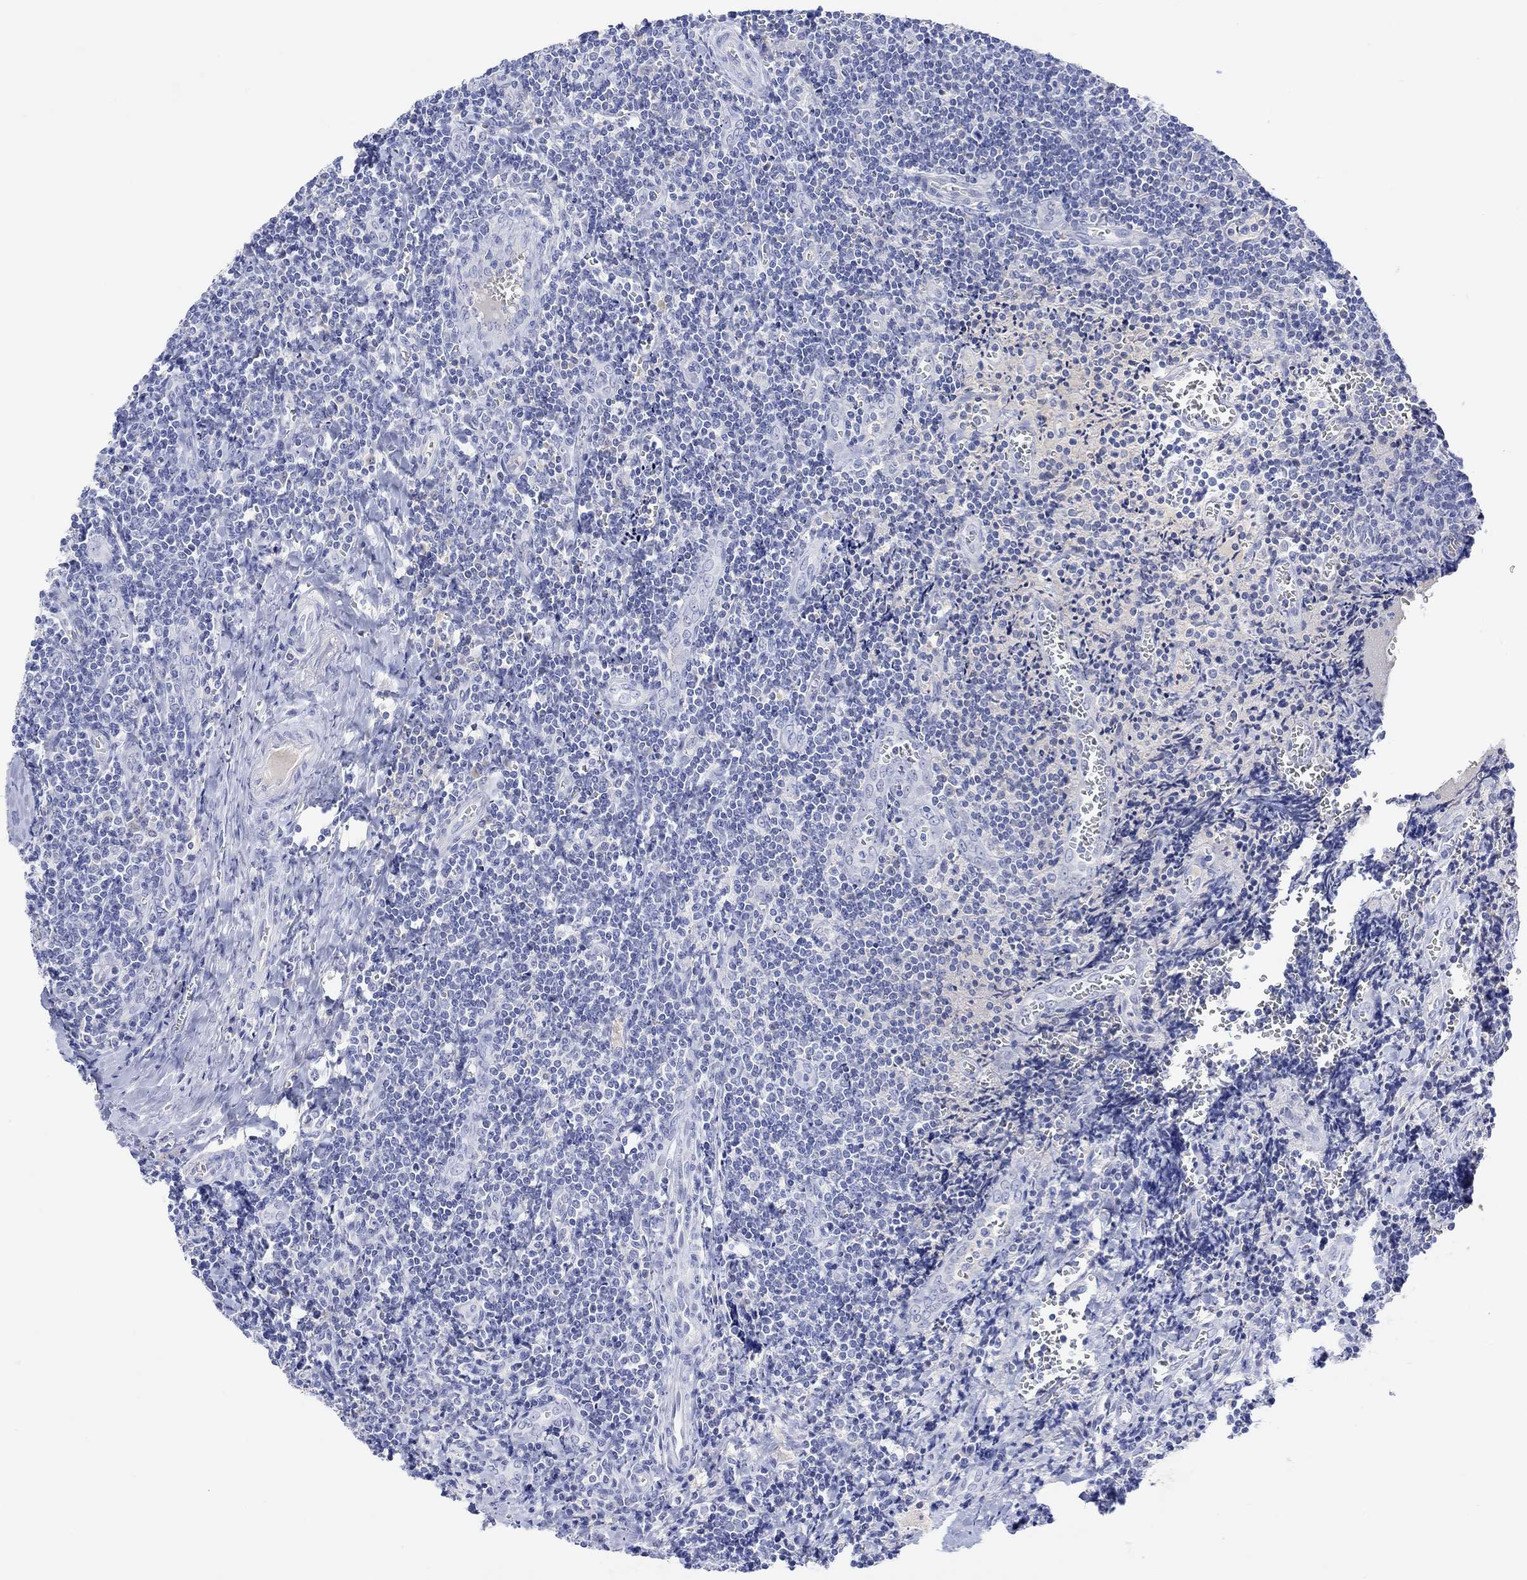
{"staining": {"intensity": "weak", "quantity": "<25%", "location": "cytoplasmic/membranous"}, "tissue": "tonsil", "cell_type": "Germinal center cells", "image_type": "normal", "snomed": [{"axis": "morphology", "description": "Normal tissue, NOS"}, {"axis": "morphology", "description": "Inflammation, NOS"}, {"axis": "topography", "description": "Tonsil"}], "caption": "Germinal center cells are negative for brown protein staining in benign tonsil. (DAB immunohistochemistry, high magnification).", "gene": "TYR", "patient": {"sex": "female", "age": 31}}